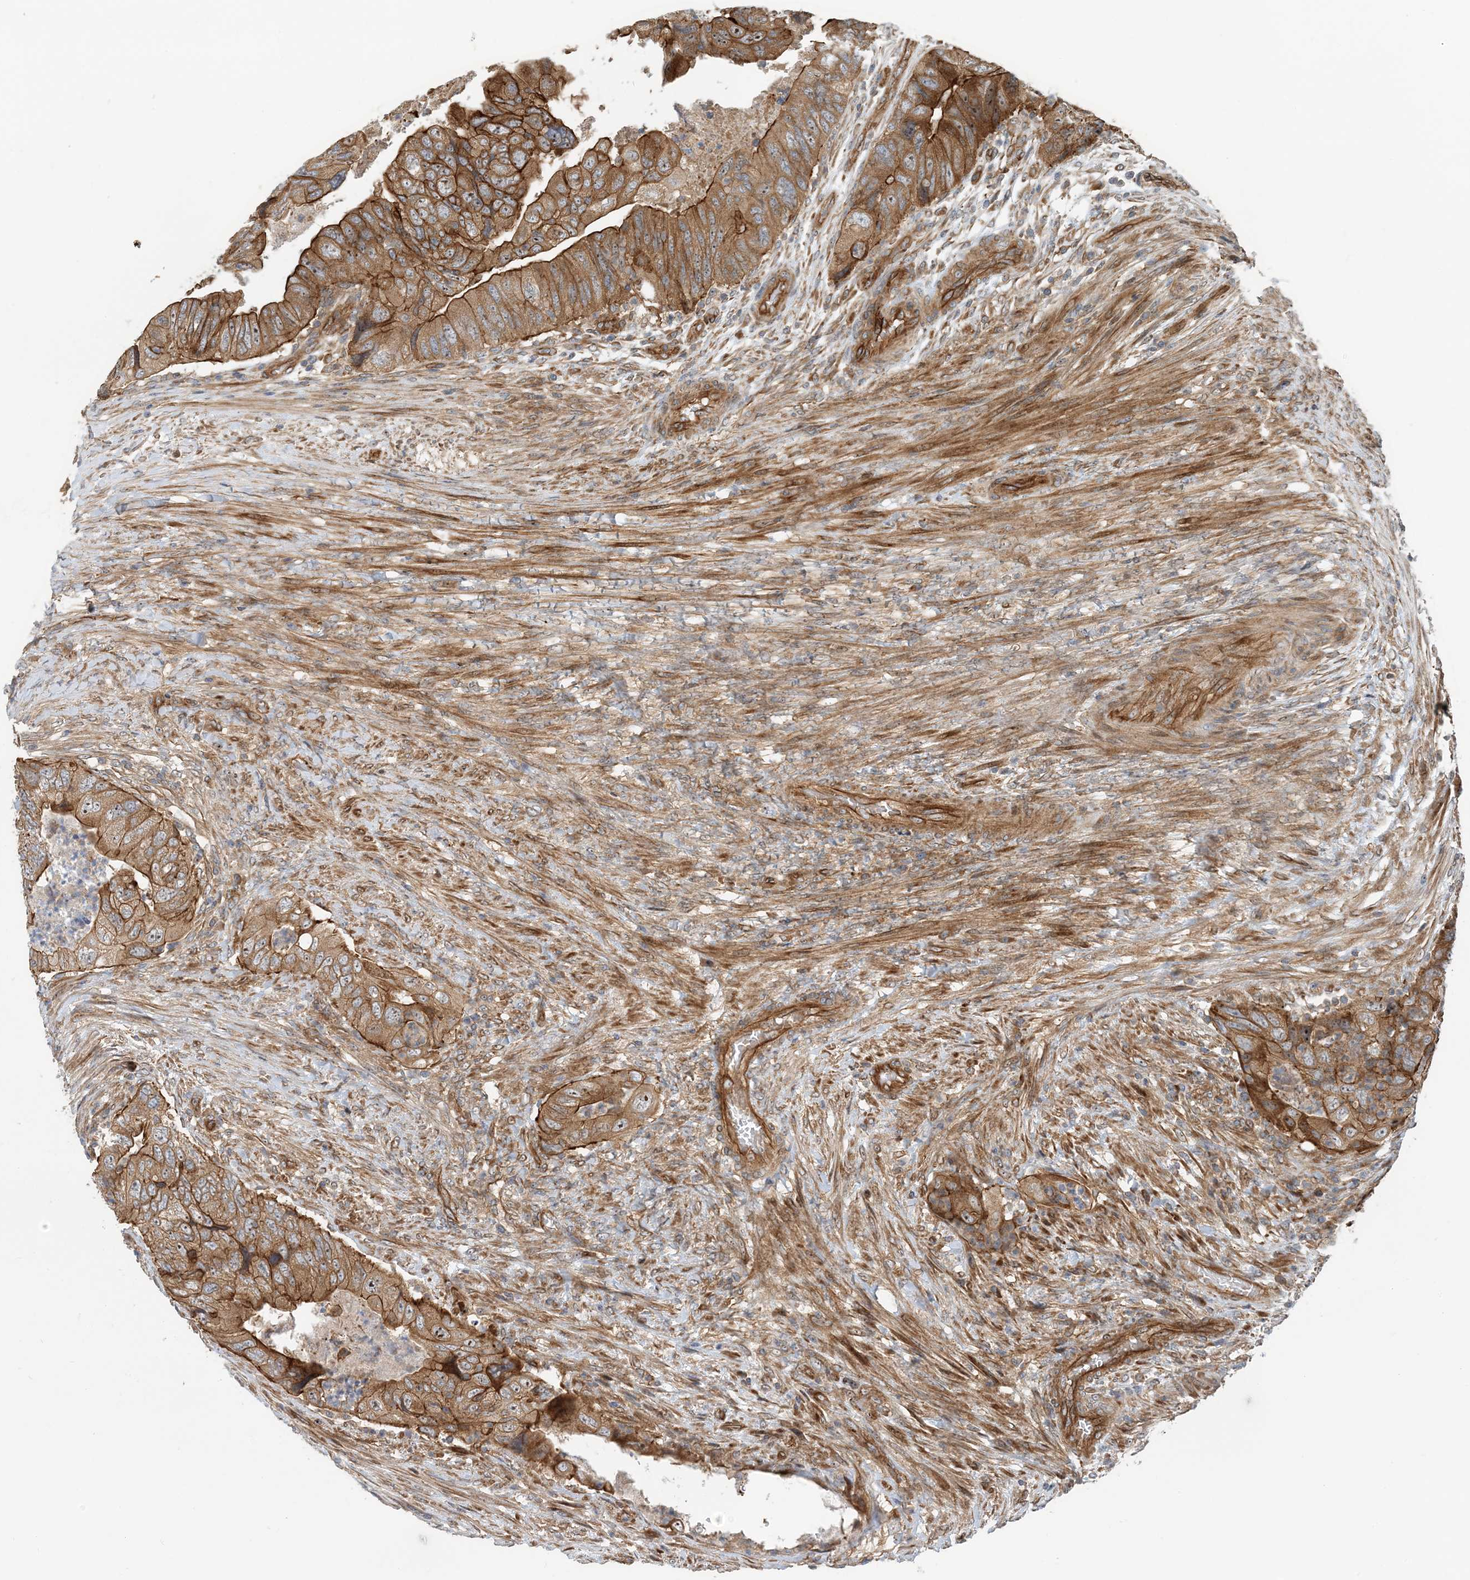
{"staining": {"intensity": "strong", "quantity": ">75%", "location": "cytoplasmic/membranous"}, "tissue": "colorectal cancer", "cell_type": "Tumor cells", "image_type": "cancer", "snomed": [{"axis": "morphology", "description": "Adenocarcinoma, NOS"}, {"axis": "topography", "description": "Rectum"}], "caption": "Human colorectal cancer (adenocarcinoma) stained with a brown dye reveals strong cytoplasmic/membranous positive staining in approximately >75% of tumor cells.", "gene": "MYL5", "patient": {"sex": "male", "age": 63}}